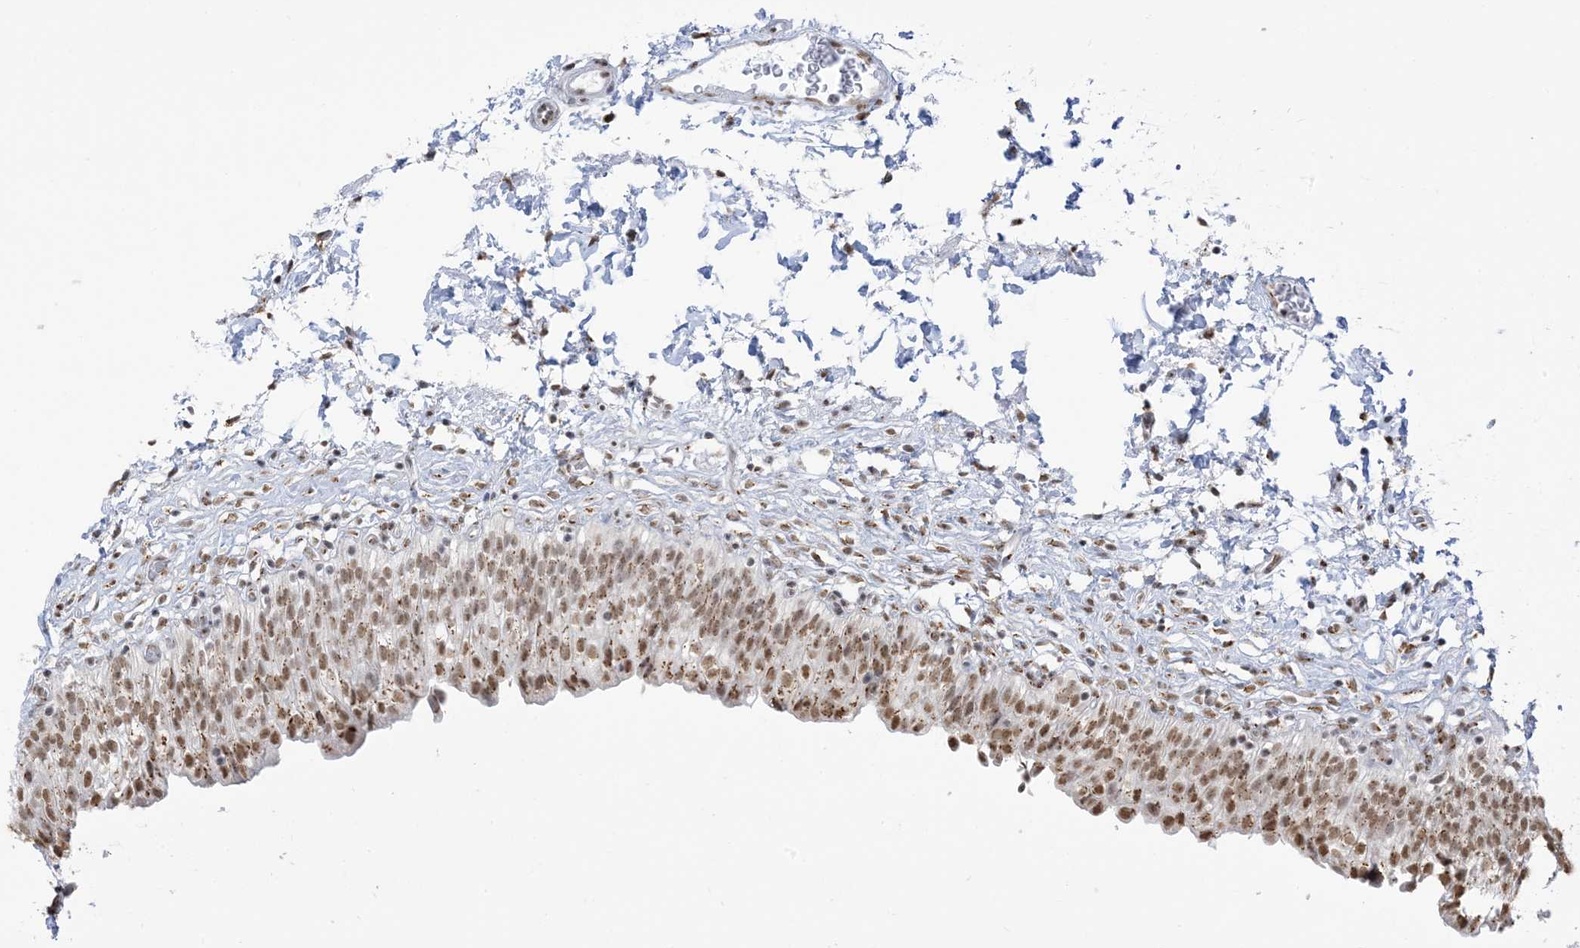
{"staining": {"intensity": "moderate", "quantity": ">75%", "location": "cytoplasmic/membranous,nuclear"}, "tissue": "urinary bladder", "cell_type": "Urothelial cells", "image_type": "normal", "snomed": [{"axis": "morphology", "description": "Normal tissue, NOS"}, {"axis": "topography", "description": "Urinary bladder"}], "caption": "The immunohistochemical stain labels moderate cytoplasmic/membranous,nuclear staining in urothelial cells of normal urinary bladder.", "gene": "GPR107", "patient": {"sex": "male", "age": 55}}